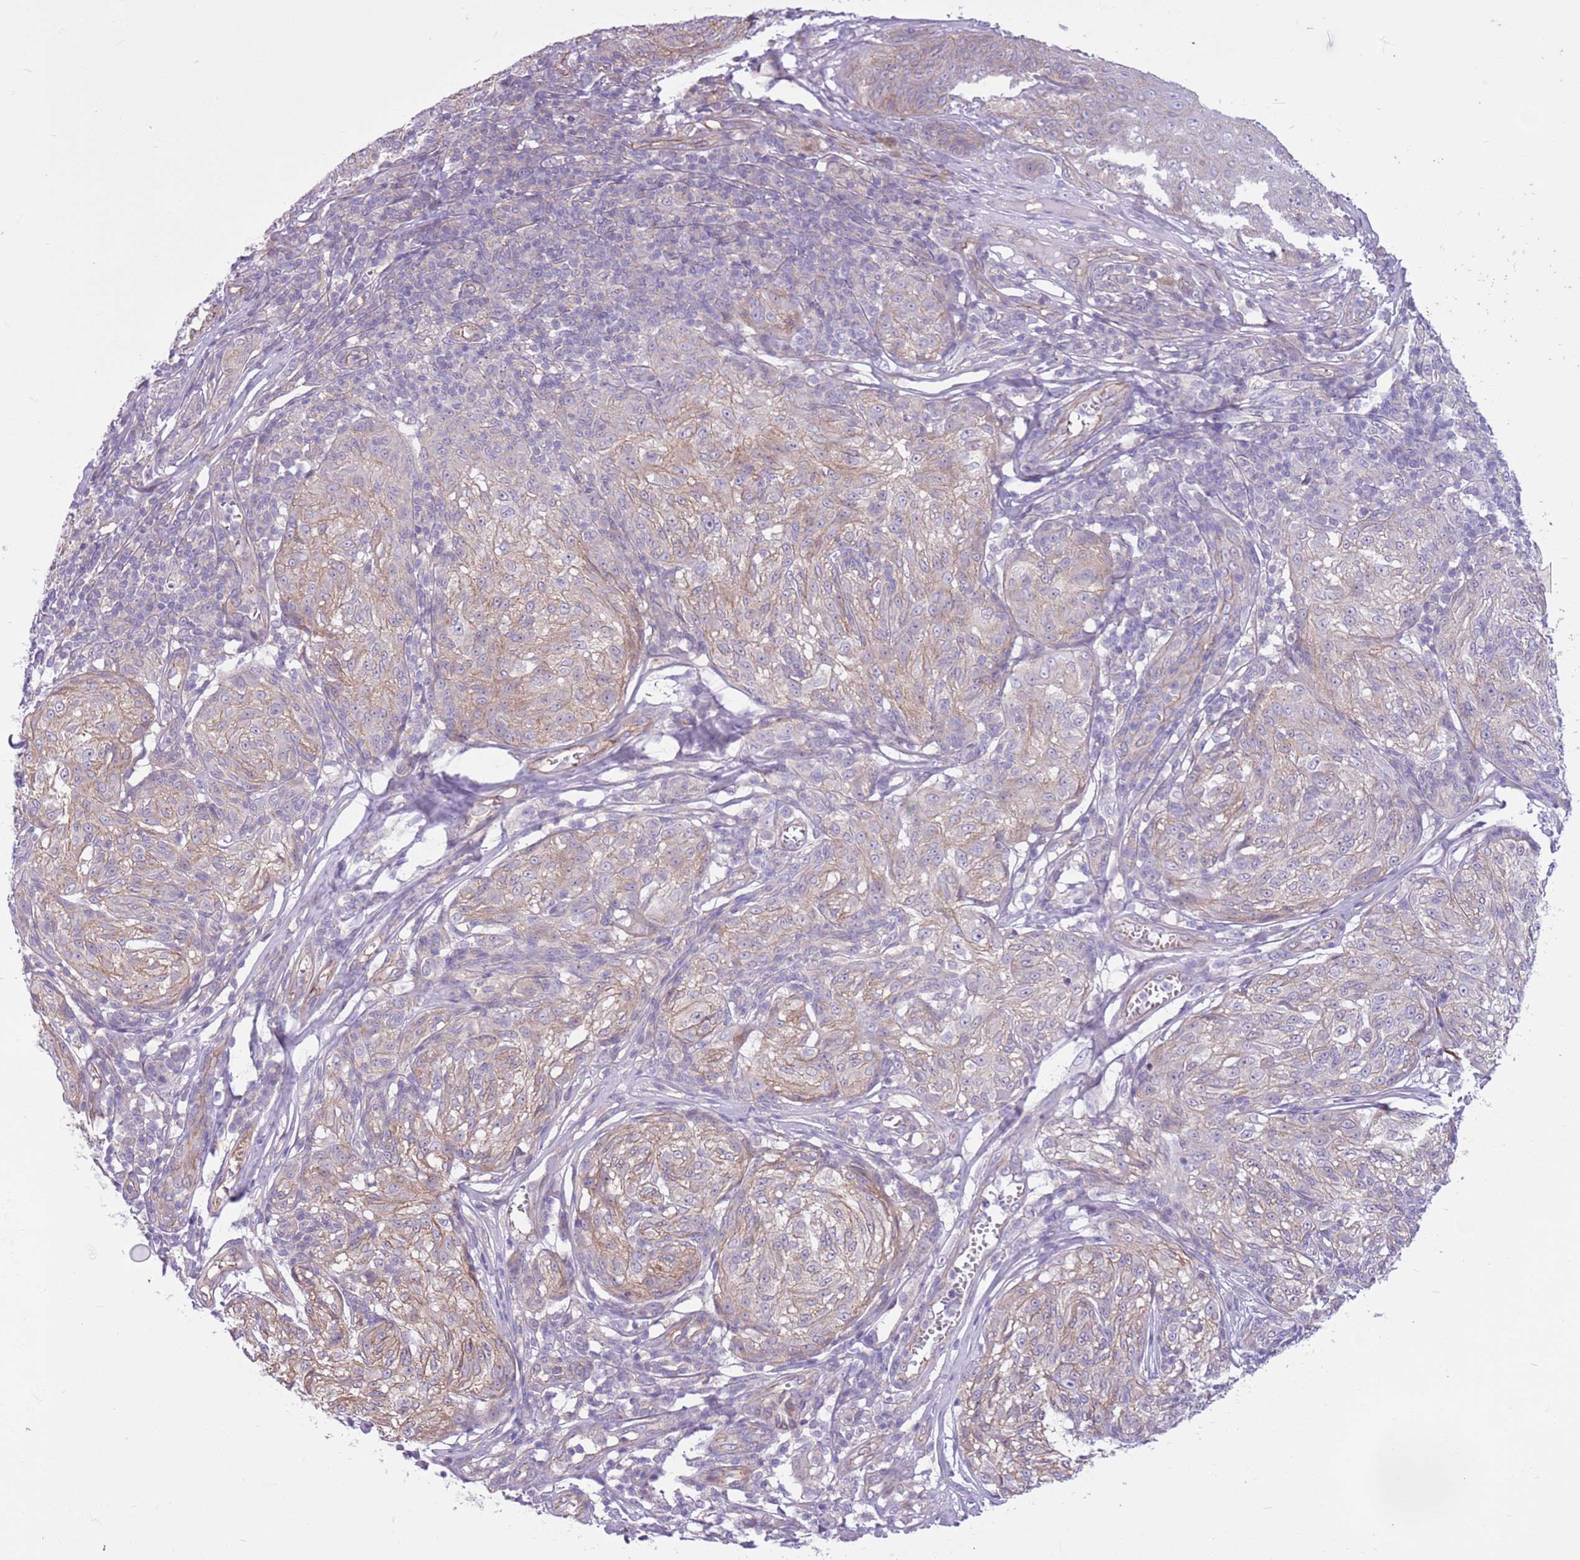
{"staining": {"intensity": "weak", "quantity": "25%-75%", "location": "cytoplasmic/membranous"}, "tissue": "melanoma", "cell_type": "Tumor cells", "image_type": "cancer", "snomed": [{"axis": "morphology", "description": "Malignant melanoma, NOS"}, {"axis": "topography", "description": "Skin"}], "caption": "Immunohistochemical staining of melanoma reveals weak cytoplasmic/membranous protein positivity in about 25%-75% of tumor cells.", "gene": "PARP8", "patient": {"sex": "female", "age": 63}}